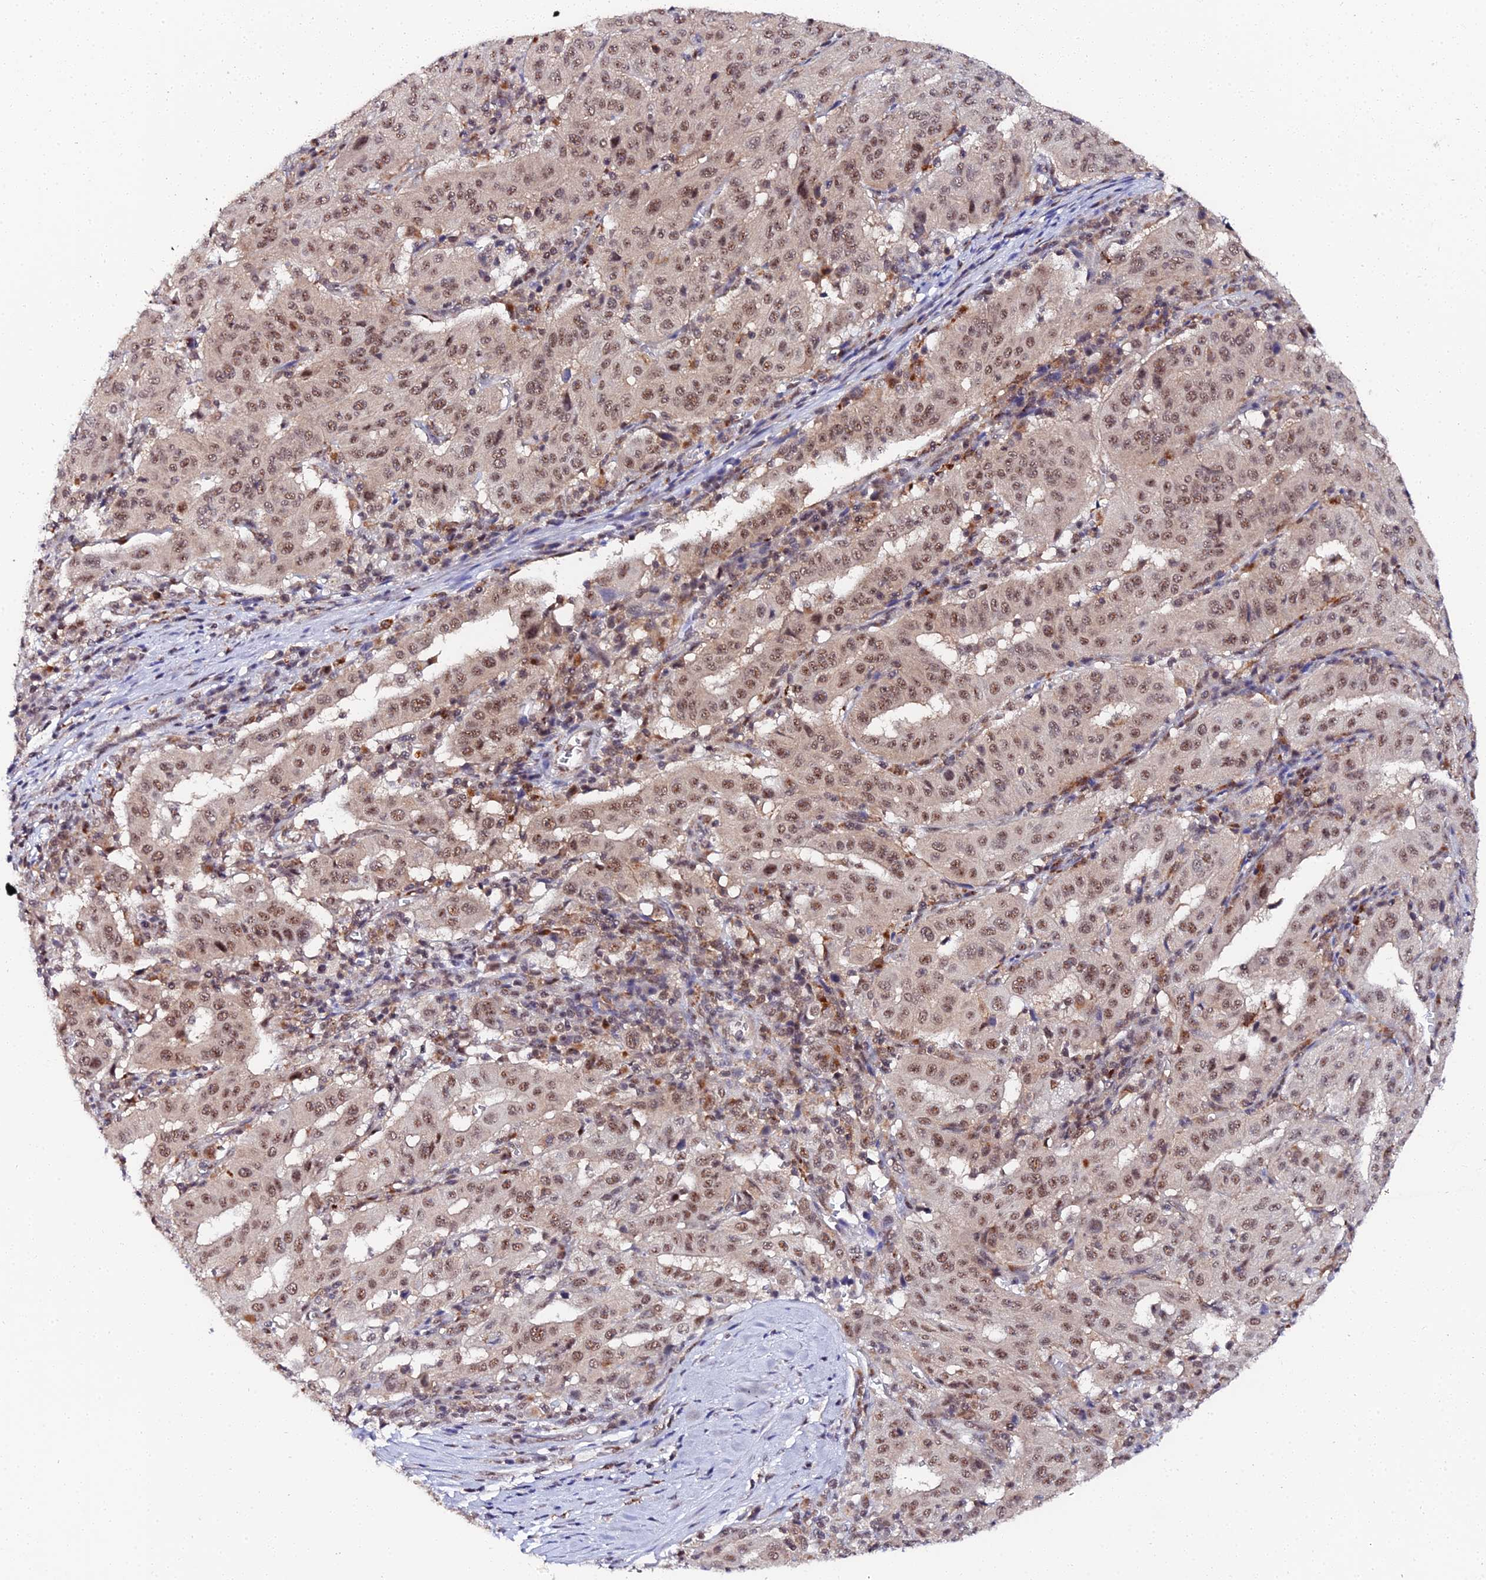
{"staining": {"intensity": "moderate", "quantity": ">75%", "location": "nuclear"}, "tissue": "pancreatic cancer", "cell_type": "Tumor cells", "image_type": "cancer", "snomed": [{"axis": "morphology", "description": "Adenocarcinoma, NOS"}, {"axis": "topography", "description": "Pancreas"}], "caption": "A medium amount of moderate nuclear positivity is present in approximately >75% of tumor cells in adenocarcinoma (pancreatic) tissue. The protein is stained brown, and the nuclei are stained in blue (DAB (3,3'-diaminobenzidine) IHC with brightfield microscopy, high magnification).", "gene": "MAGOHB", "patient": {"sex": "male", "age": 63}}